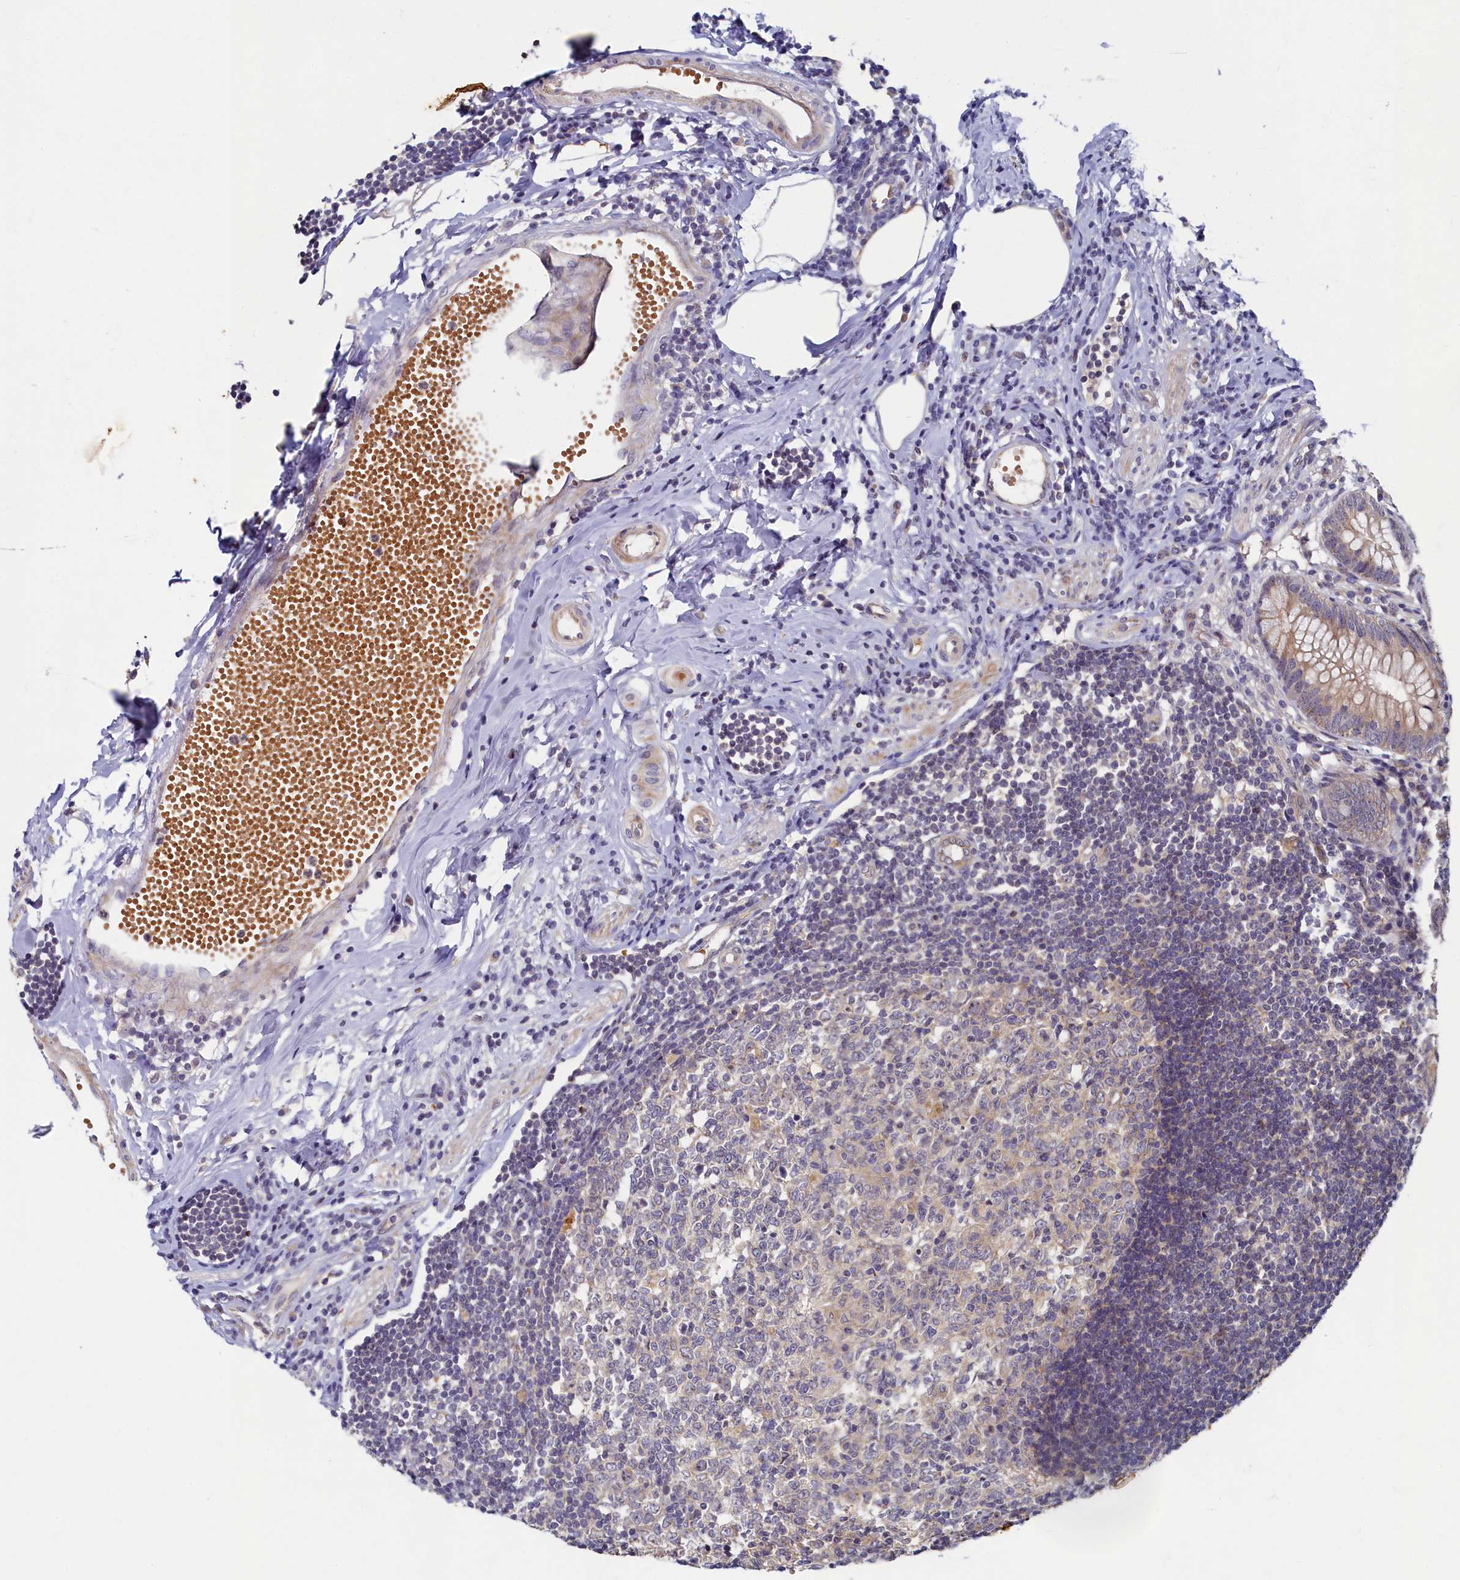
{"staining": {"intensity": "moderate", "quantity": ">75%", "location": "cytoplasmic/membranous"}, "tissue": "appendix", "cell_type": "Glandular cells", "image_type": "normal", "snomed": [{"axis": "morphology", "description": "Normal tissue, NOS"}, {"axis": "topography", "description": "Appendix"}], "caption": "IHC (DAB (3,3'-diaminobenzidine)) staining of unremarkable appendix displays moderate cytoplasmic/membranous protein staining in about >75% of glandular cells. (Stains: DAB (3,3'-diaminobenzidine) in brown, nuclei in blue, Microscopy: brightfield microscopy at high magnification).", "gene": "CEP20", "patient": {"sex": "female", "age": 54}}